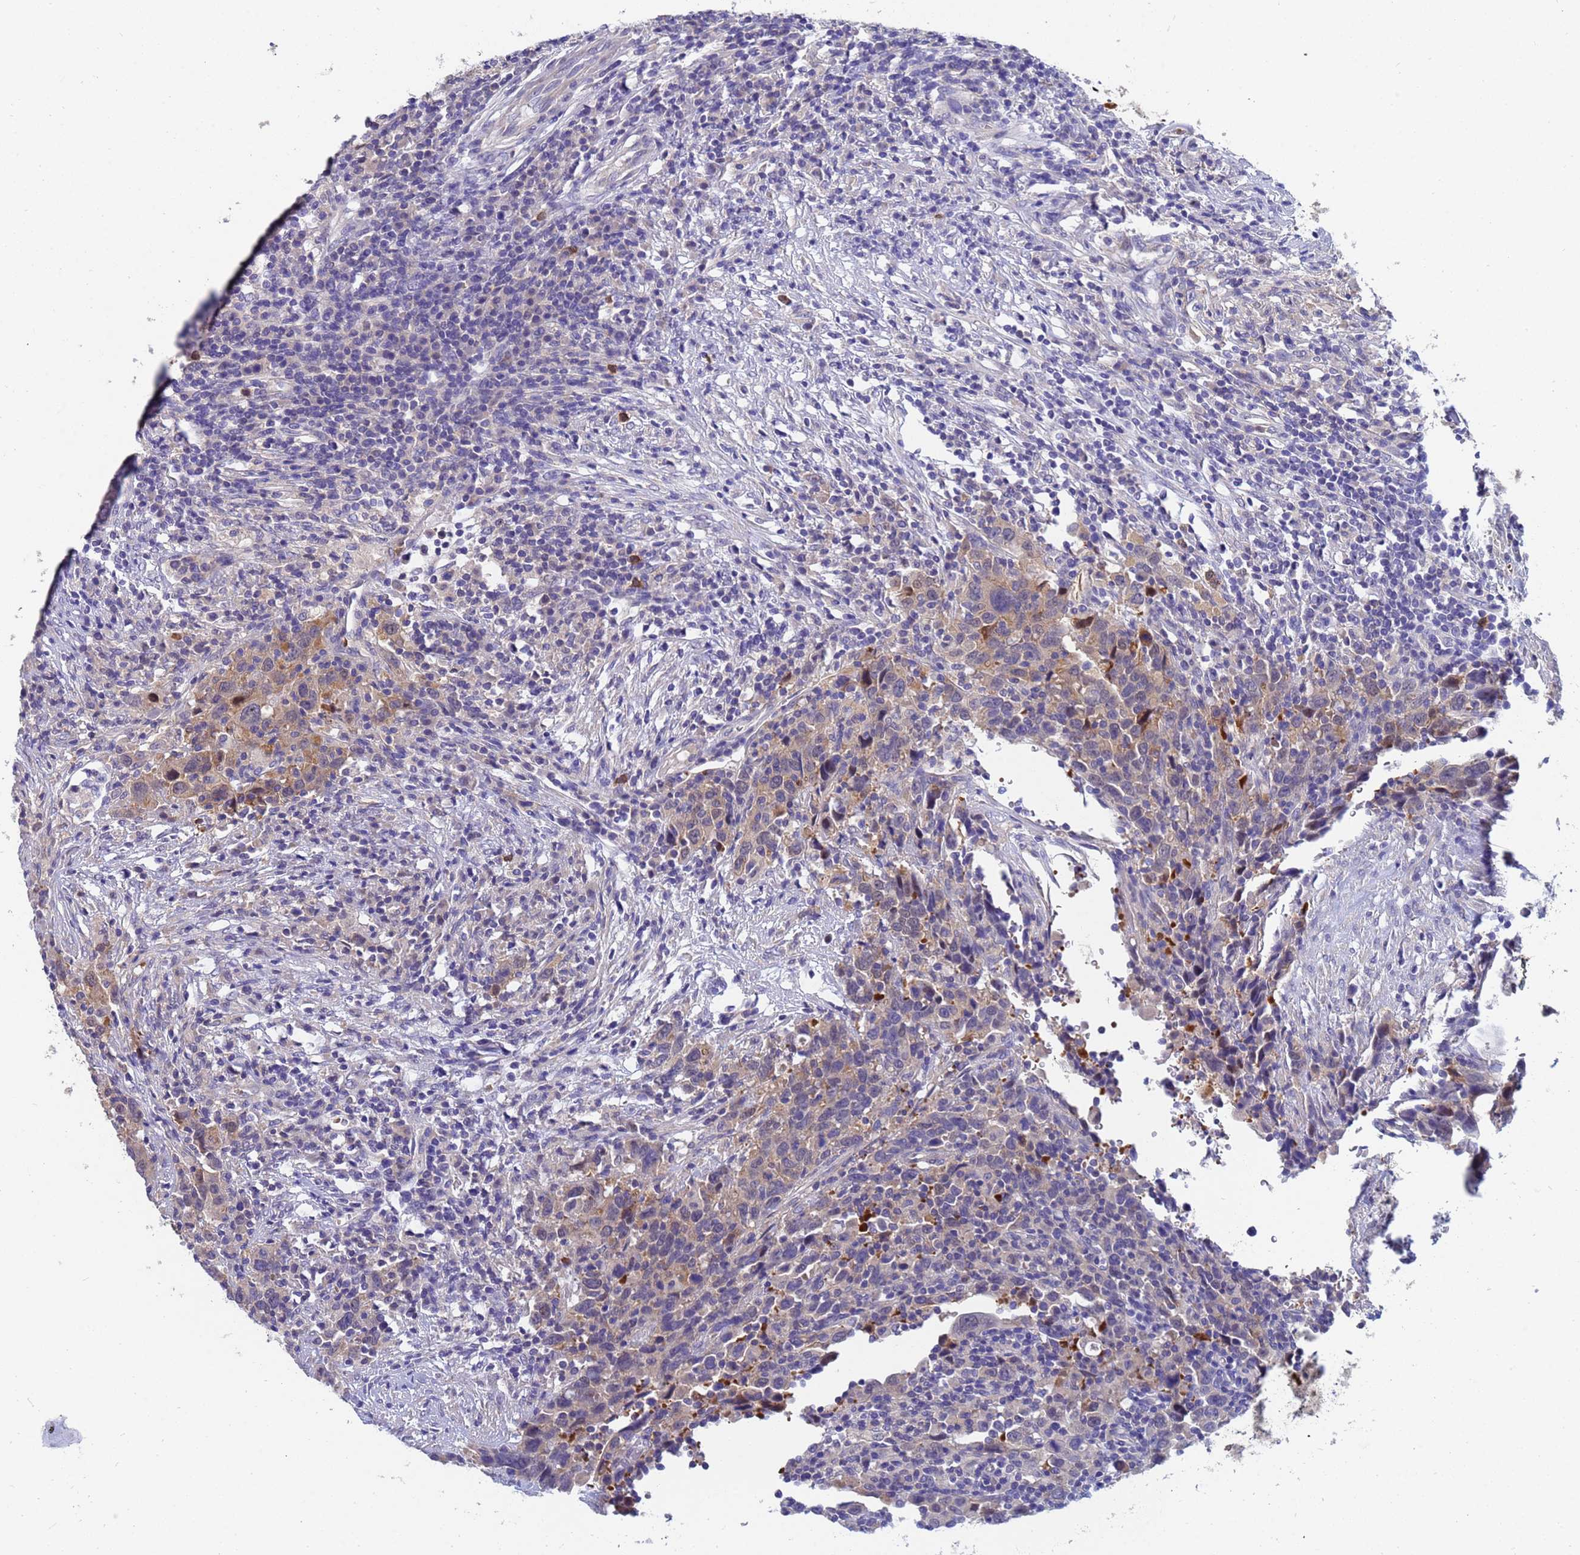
{"staining": {"intensity": "weak", "quantity": "25%-75%", "location": "cytoplasmic/membranous"}, "tissue": "urothelial cancer", "cell_type": "Tumor cells", "image_type": "cancer", "snomed": [{"axis": "morphology", "description": "Urothelial carcinoma, High grade"}, {"axis": "topography", "description": "Urinary bladder"}], "caption": "DAB (3,3'-diaminobenzidine) immunohistochemical staining of urothelial cancer shows weak cytoplasmic/membranous protein staining in about 25%-75% of tumor cells.", "gene": "TTLL11", "patient": {"sex": "male", "age": 61}}